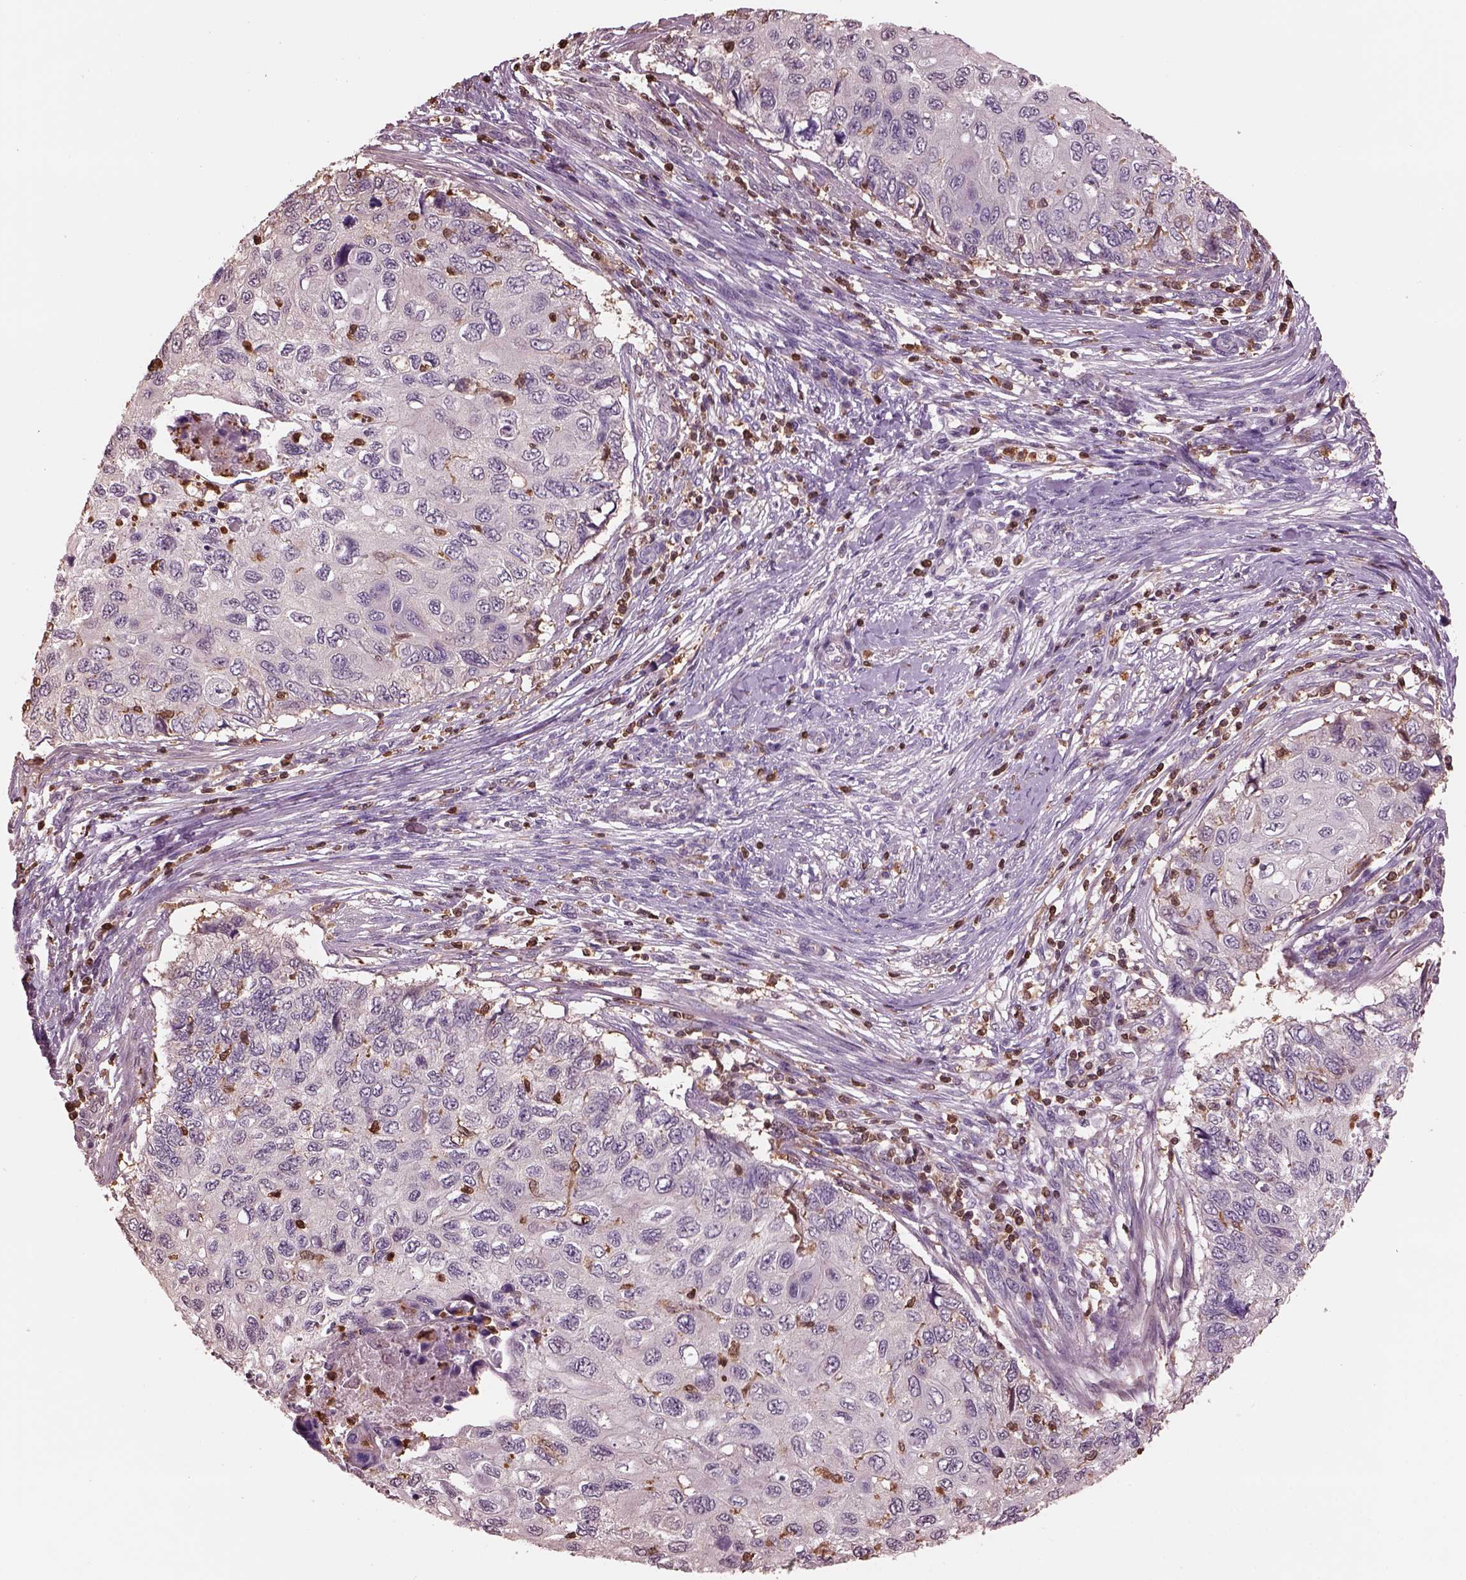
{"staining": {"intensity": "negative", "quantity": "none", "location": "none"}, "tissue": "cervical cancer", "cell_type": "Tumor cells", "image_type": "cancer", "snomed": [{"axis": "morphology", "description": "Squamous cell carcinoma, NOS"}, {"axis": "topography", "description": "Cervix"}], "caption": "A high-resolution histopathology image shows immunohistochemistry staining of cervical cancer (squamous cell carcinoma), which exhibits no significant expression in tumor cells.", "gene": "IL31RA", "patient": {"sex": "female", "age": 70}}